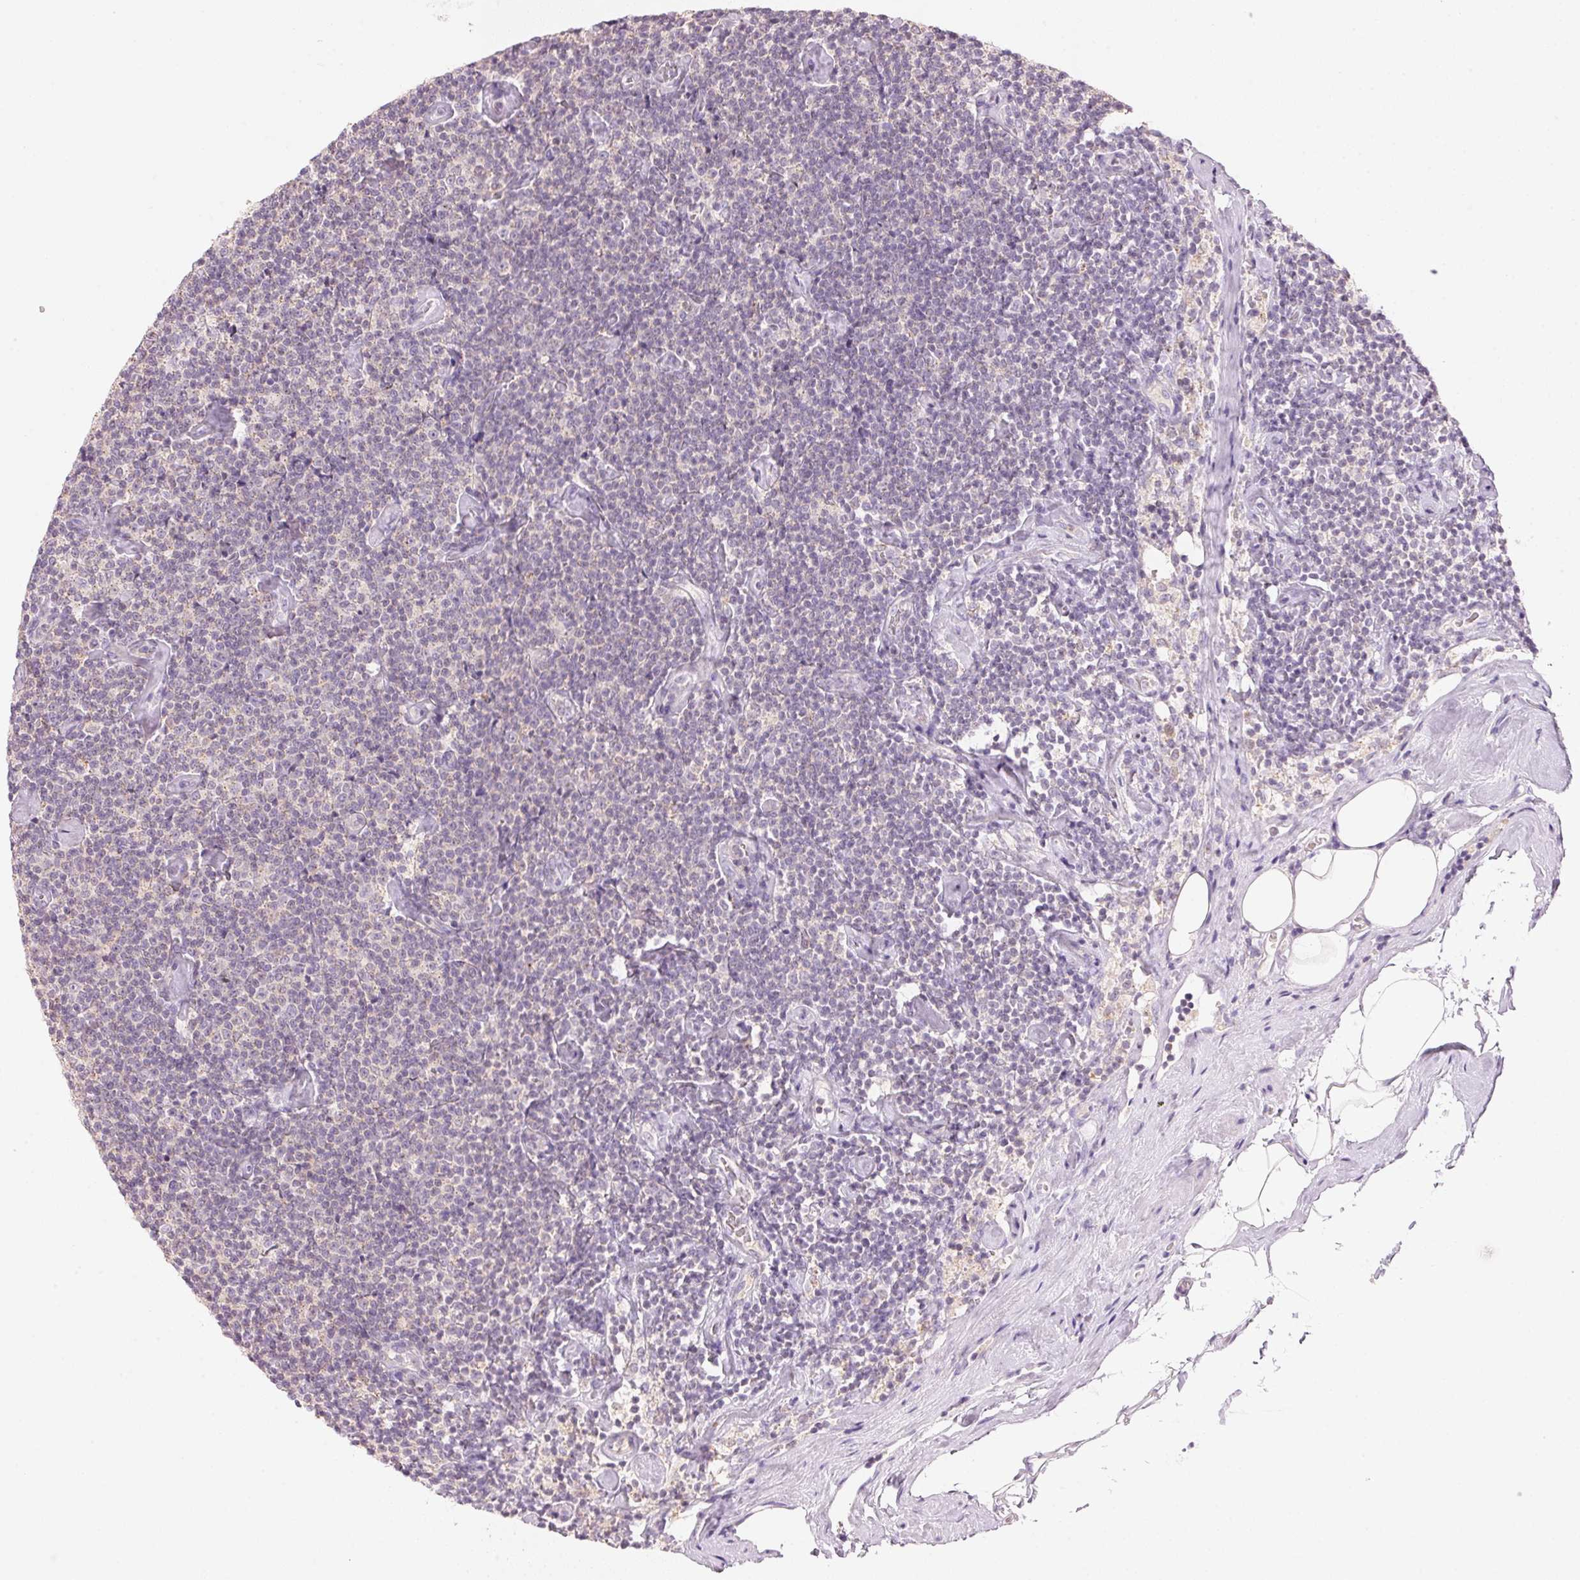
{"staining": {"intensity": "negative", "quantity": "none", "location": "none"}, "tissue": "lymphoma", "cell_type": "Tumor cells", "image_type": "cancer", "snomed": [{"axis": "morphology", "description": "Malignant lymphoma, non-Hodgkin's type, Low grade"}, {"axis": "topography", "description": "Lymph node"}], "caption": "Immunohistochemical staining of lymphoma reveals no significant staining in tumor cells.", "gene": "HOXB13", "patient": {"sex": "male", "age": 81}}